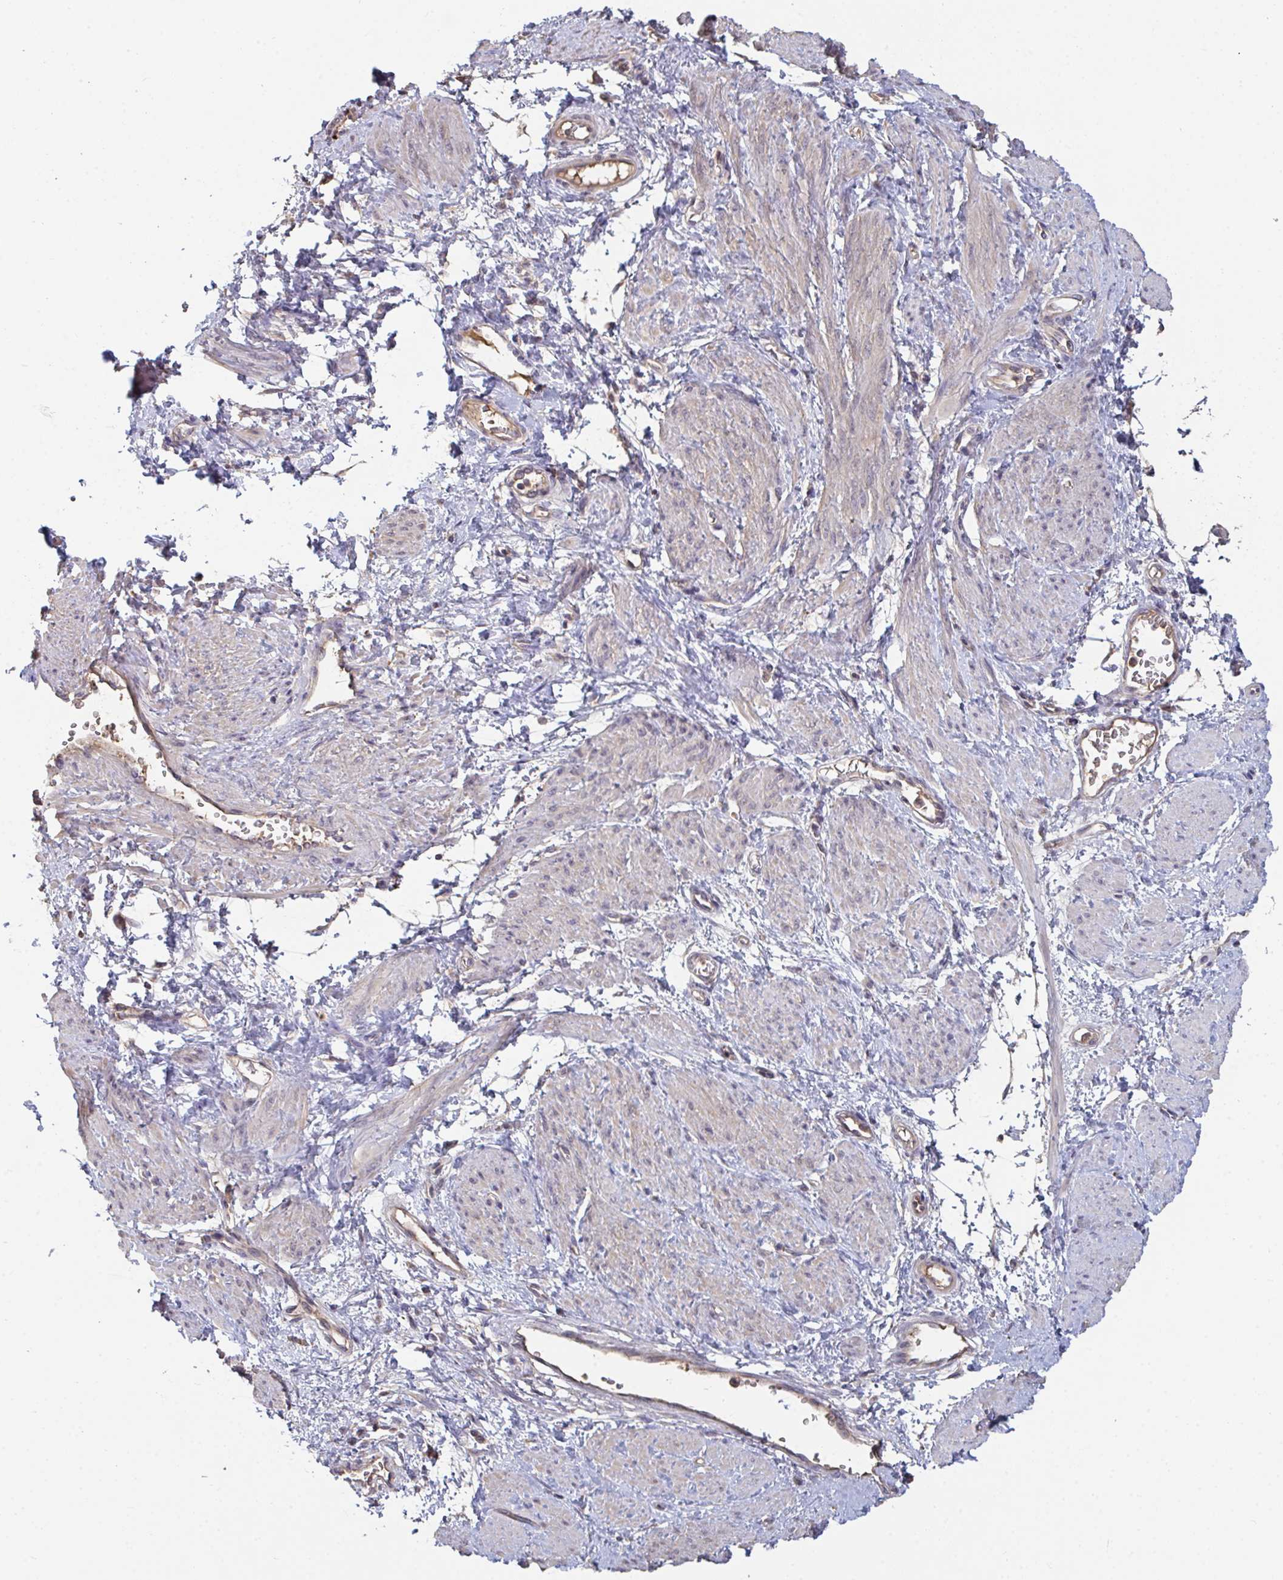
{"staining": {"intensity": "weak", "quantity": "<25%", "location": "cytoplasmic/membranous"}, "tissue": "smooth muscle", "cell_type": "Smooth muscle cells", "image_type": "normal", "snomed": [{"axis": "morphology", "description": "Normal tissue, NOS"}, {"axis": "topography", "description": "Smooth muscle"}, {"axis": "topography", "description": "Uterus"}], "caption": "An immunohistochemistry (IHC) image of benign smooth muscle is shown. There is no staining in smooth muscle cells of smooth muscle.", "gene": "TTC9C", "patient": {"sex": "female", "age": 39}}